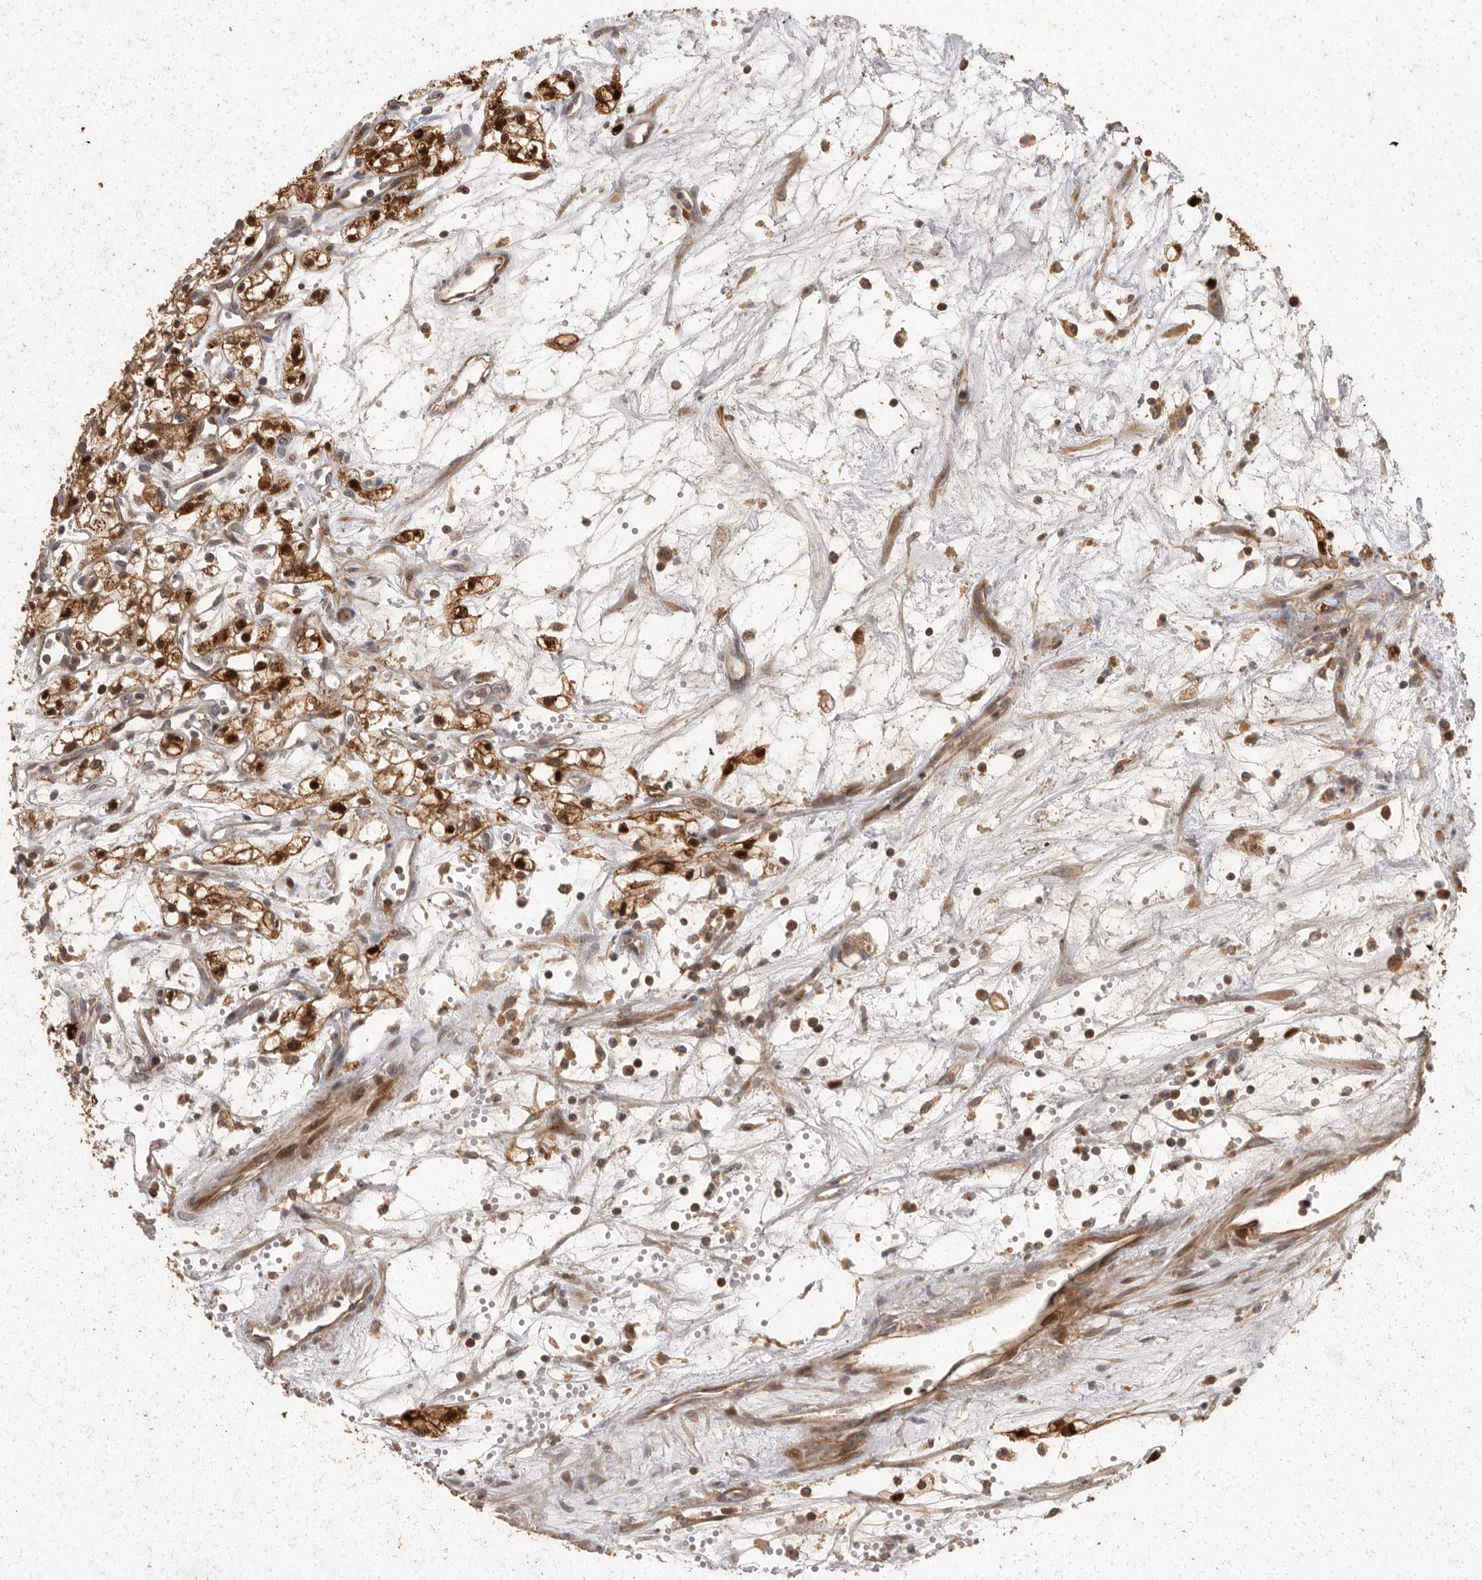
{"staining": {"intensity": "strong", "quantity": "25%-75%", "location": "cytoplasmic/membranous,nuclear"}, "tissue": "renal cancer", "cell_type": "Tumor cells", "image_type": "cancer", "snomed": [{"axis": "morphology", "description": "Adenocarcinoma, NOS"}, {"axis": "topography", "description": "Kidney"}], "caption": "A photomicrograph of human renal cancer stained for a protein reveals strong cytoplasmic/membranous and nuclear brown staining in tumor cells. The staining was performed using DAB, with brown indicating positive protein expression. Nuclei are stained blue with hematoxylin.", "gene": "SWT1", "patient": {"sex": "male", "age": 59}}